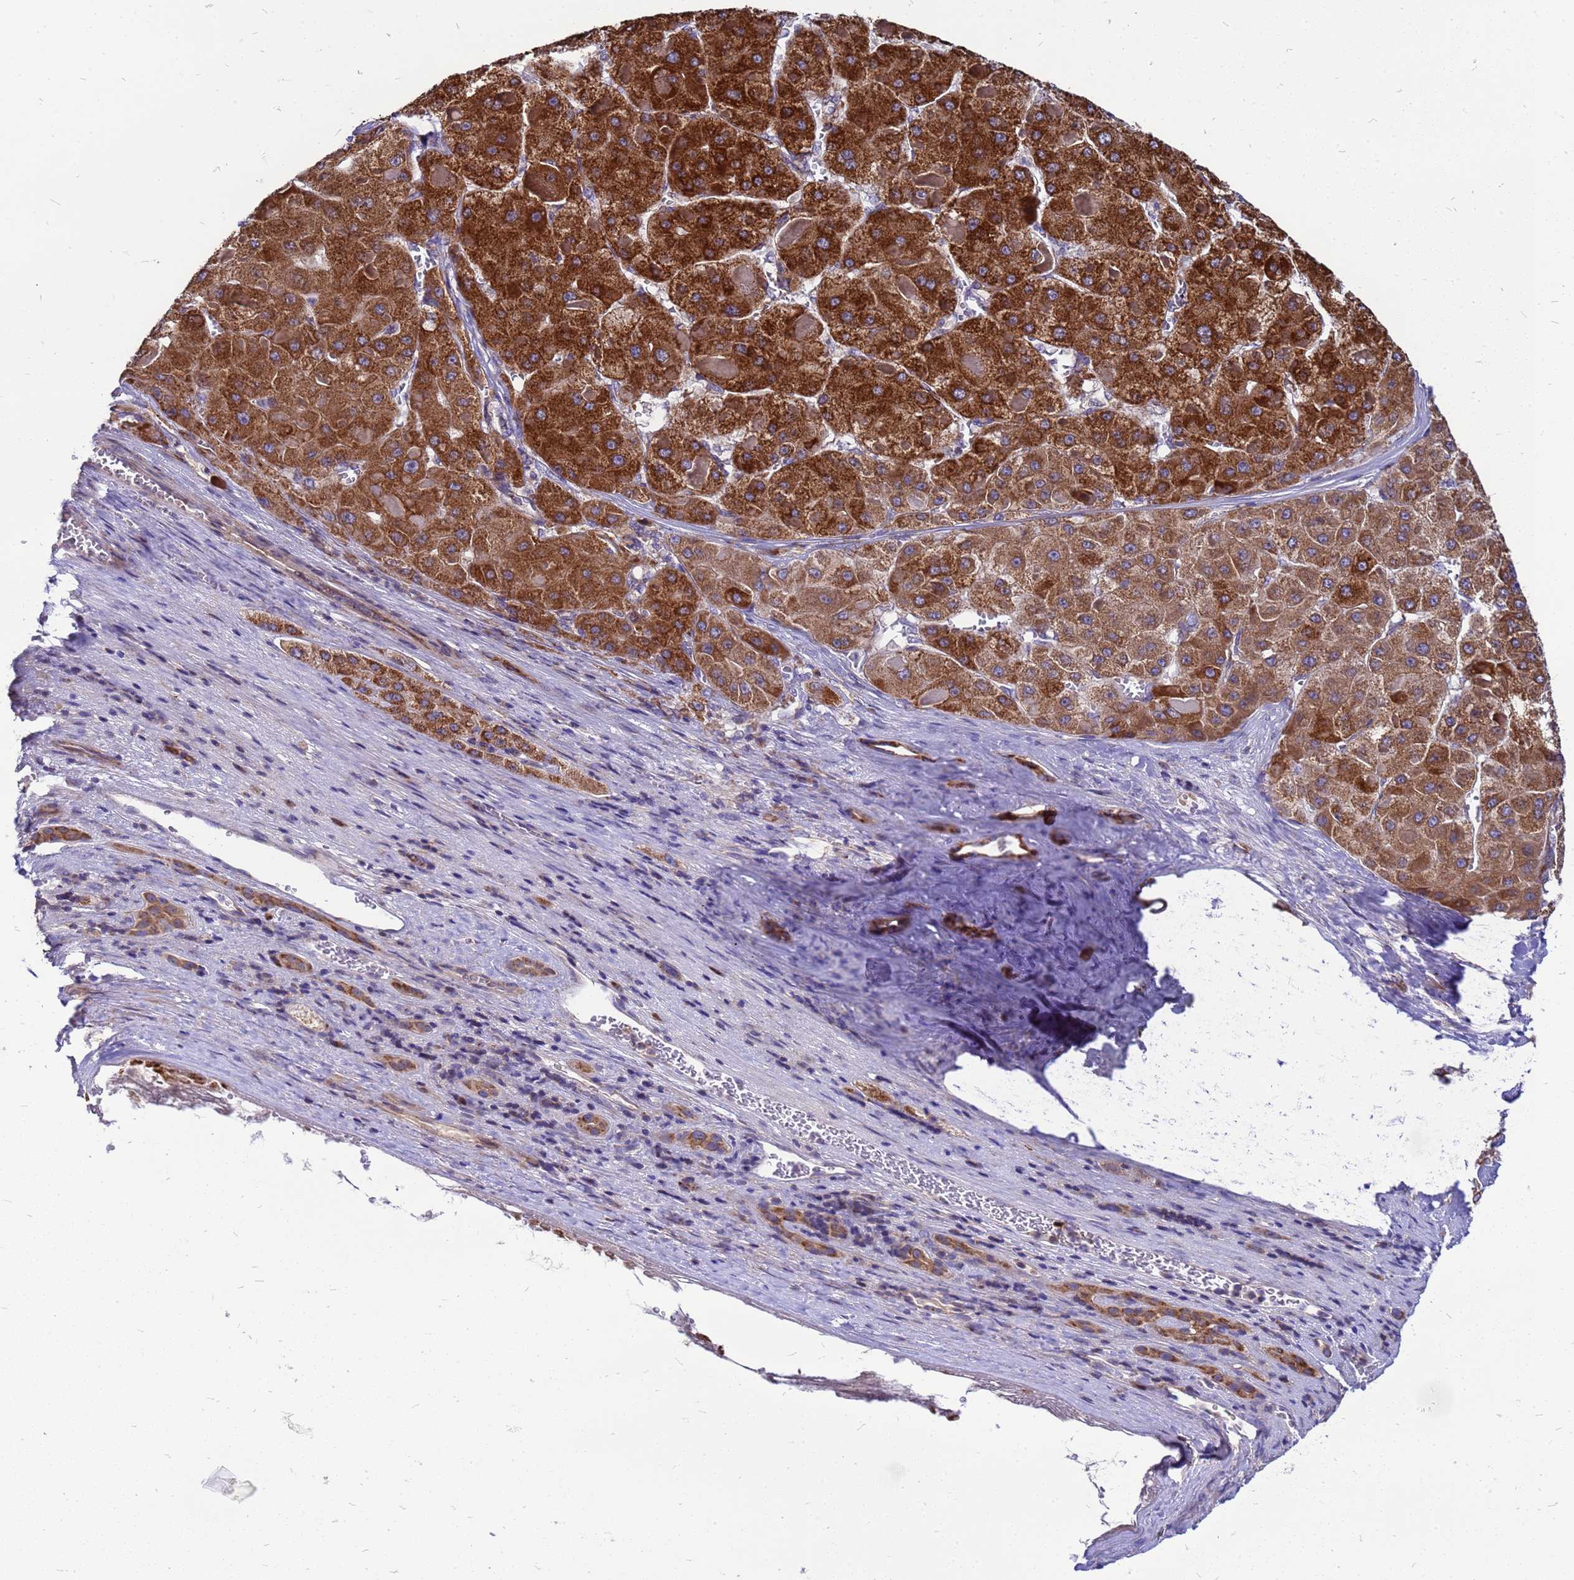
{"staining": {"intensity": "strong", "quantity": ">75%", "location": "cytoplasmic/membranous"}, "tissue": "liver cancer", "cell_type": "Tumor cells", "image_type": "cancer", "snomed": [{"axis": "morphology", "description": "Carcinoma, Hepatocellular, NOS"}, {"axis": "topography", "description": "Liver"}], "caption": "Human liver hepatocellular carcinoma stained with a brown dye exhibits strong cytoplasmic/membranous positive staining in about >75% of tumor cells.", "gene": "CMC4", "patient": {"sex": "female", "age": 73}}